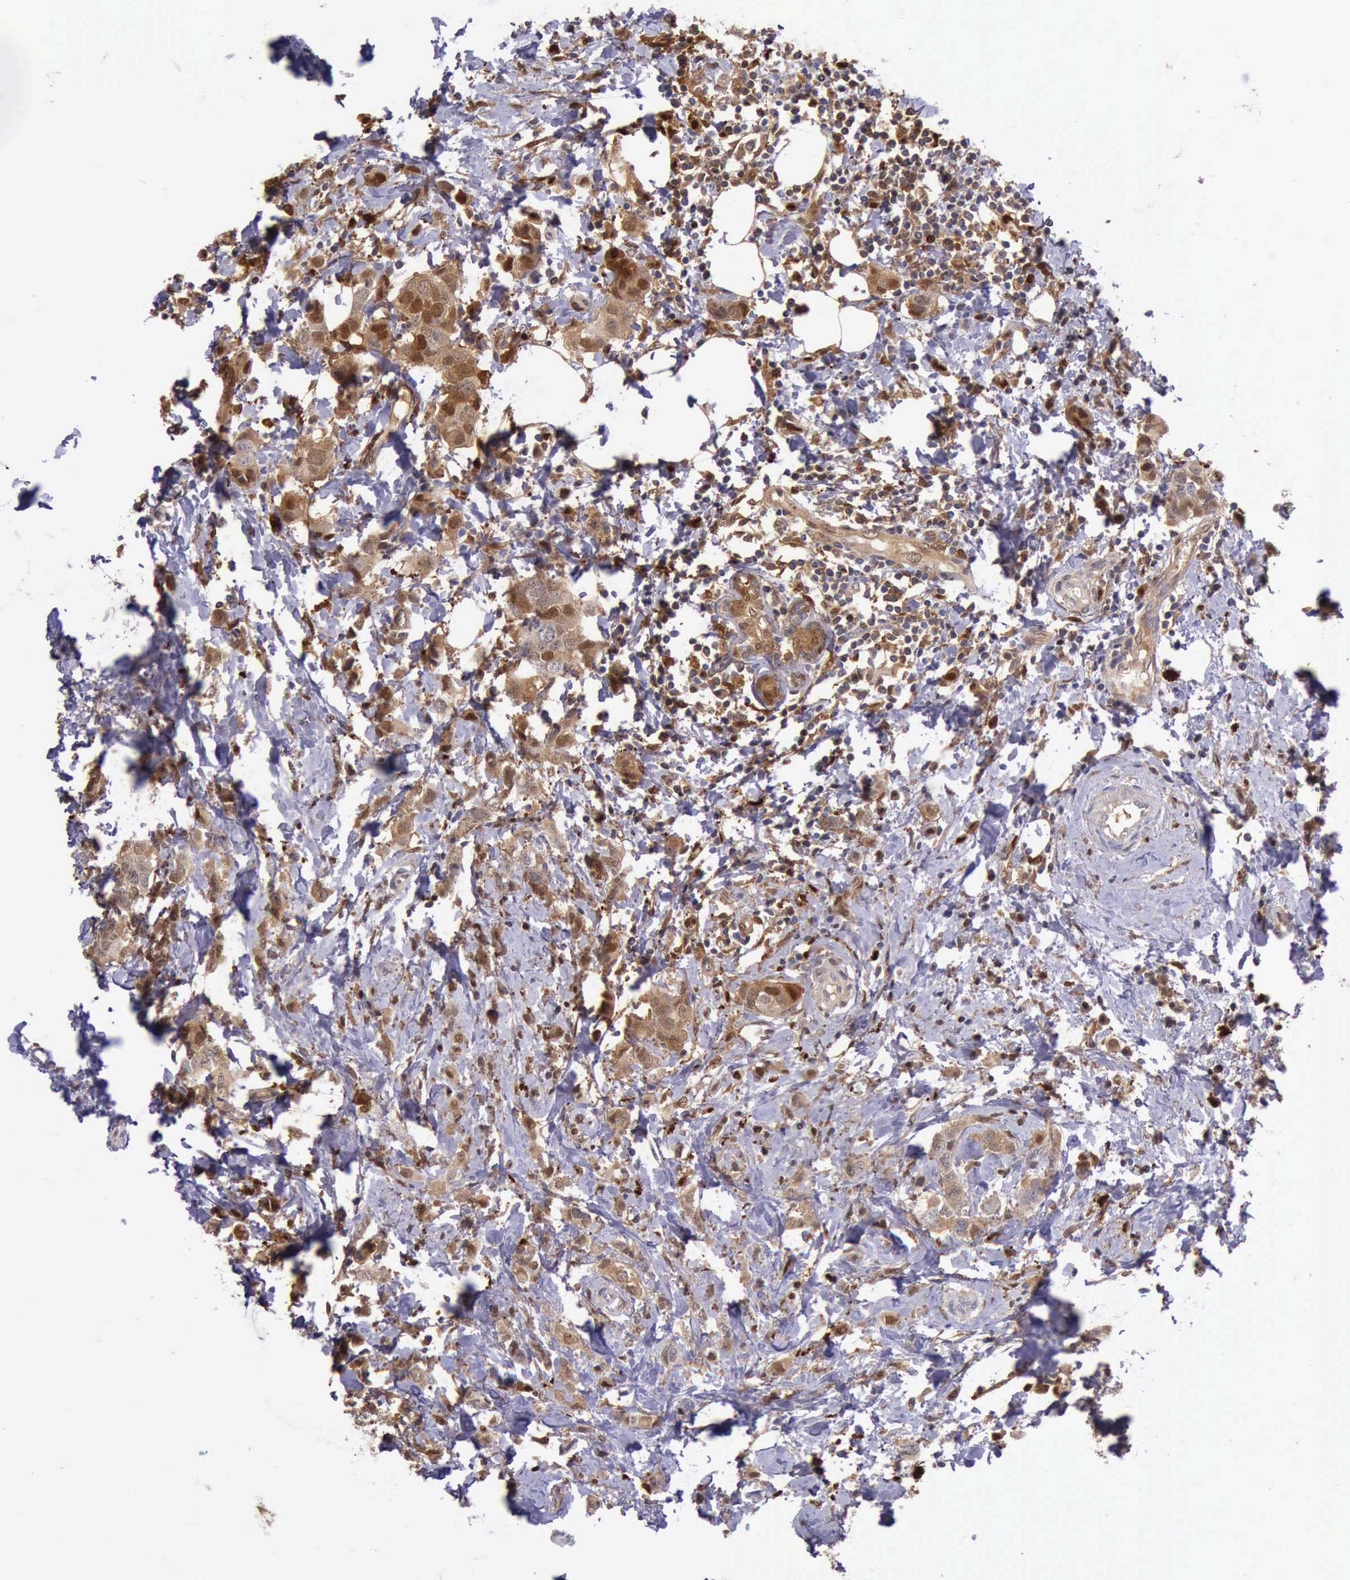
{"staining": {"intensity": "moderate", "quantity": "25%-75%", "location": "cytoplasmic/membranous,nuclear"}, "tissue": "breast cancer", "cell_type": "Tumor cells", "image_type": "cancer", "snomed": [{"axis": "morphology", "description": "Normal tissue, NOS"}, {"axis": "morphology", "description": "Duct carcinoma"}, {"axis": "topography", "description": "Breast"}], "caption": "The photomicrograph shows staining of breast cancer, revealing moderate cytoplasmic/membranous and nuclear protein expression (brown color) within tumor cells.", "gene": "TYMP", "patient": {"sex": "female", "age": 50}}